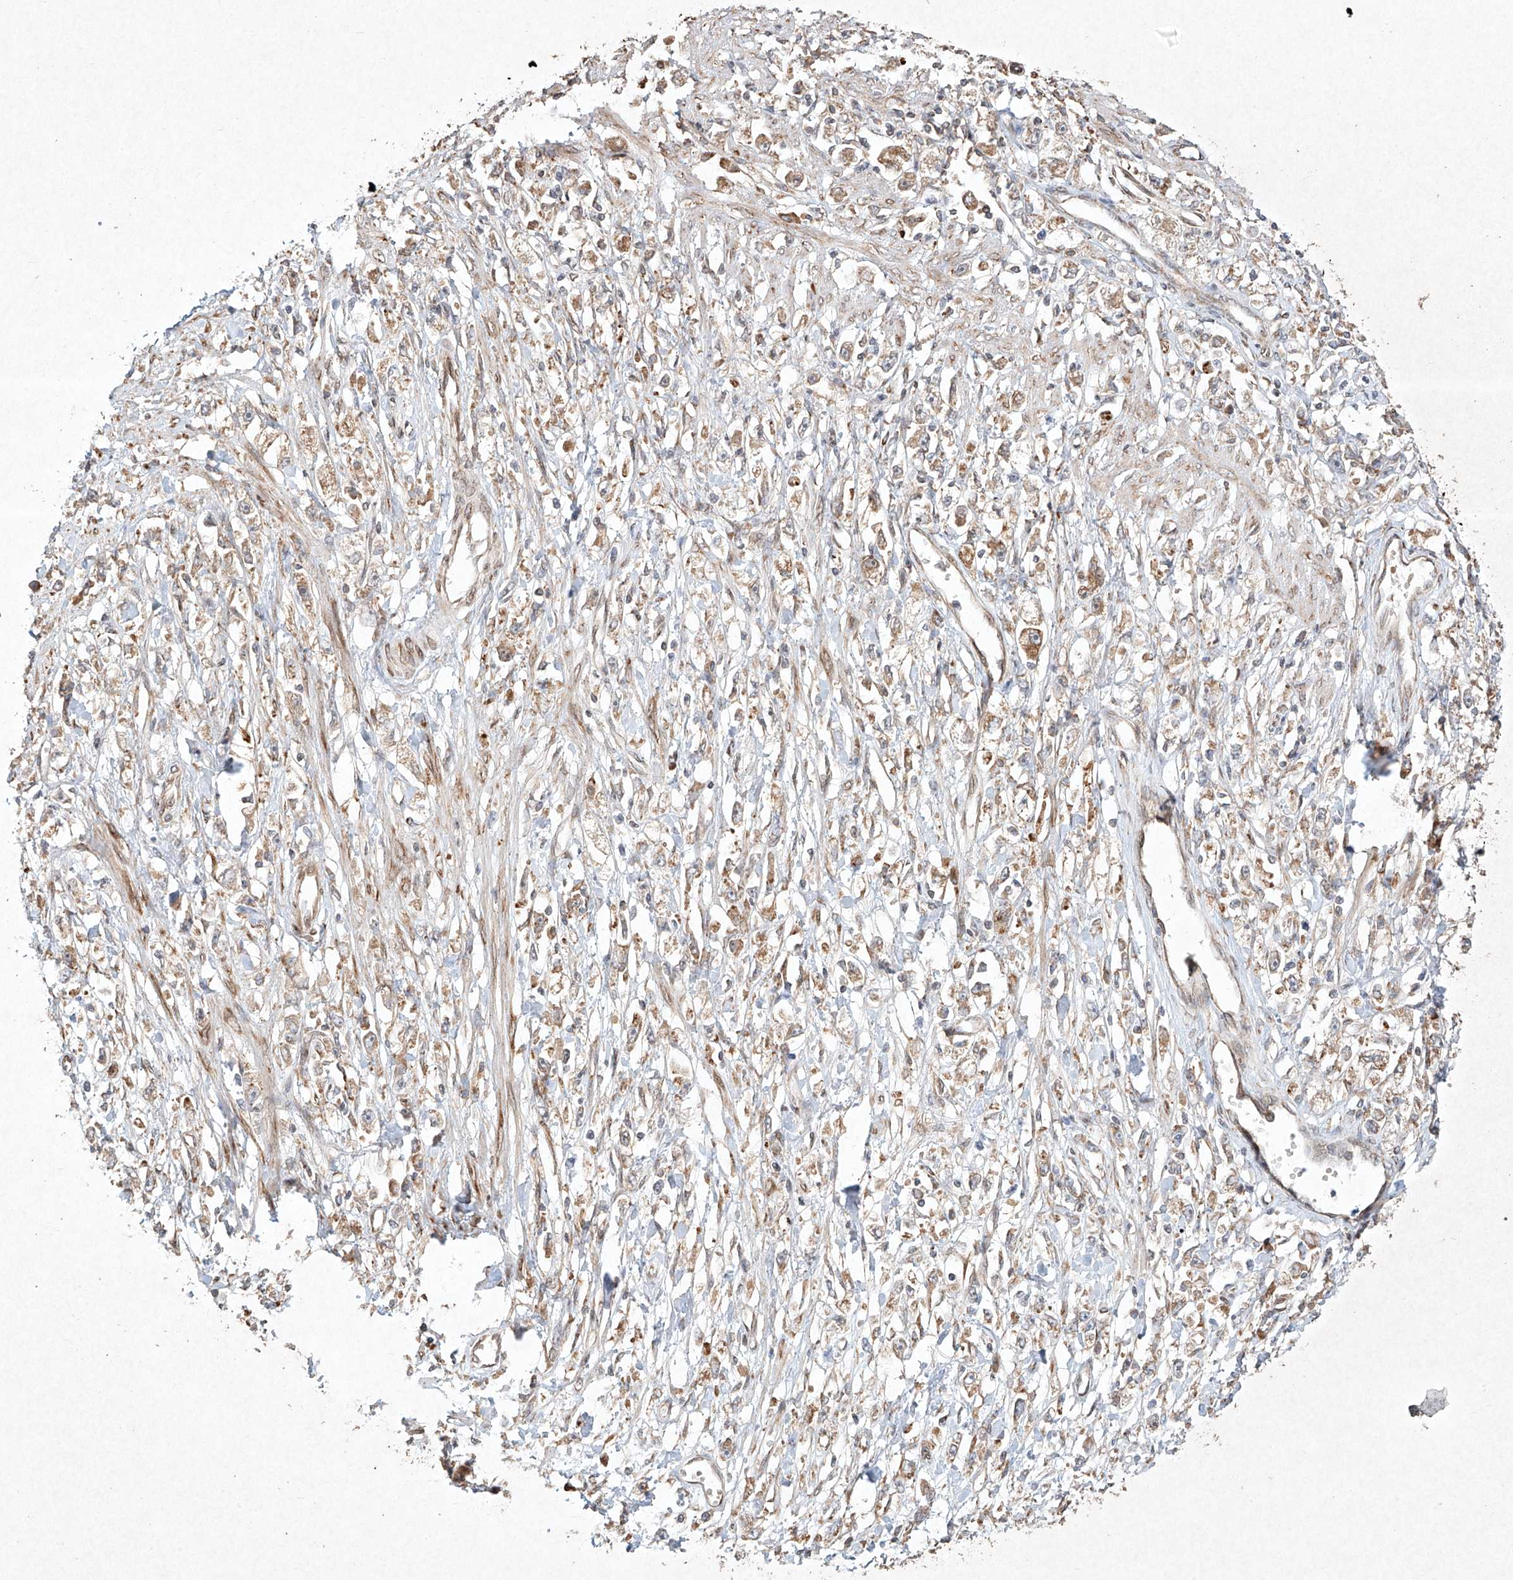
{"staining": {"intensity": "moderate", "quantity": ">75%", "location": "cytoplasmic/membranous"}, "tissue": "stomach cancer", "cell_type": "Tumor cells", "image_type": "cancer", "snomed": [{"axis": "morphology", "description": "Adenocarcinoma, NOS"}, {"axis": "topography", "description": "Stomach"}], "caption": "Immunohistochemical staining of stomach cancer shows moderate cytoplasmic/membranous protein positivity in approximately >75% of tumor cells.", "gene": "SEMA3B", "patient": {"sex": "female", "age": 59}}